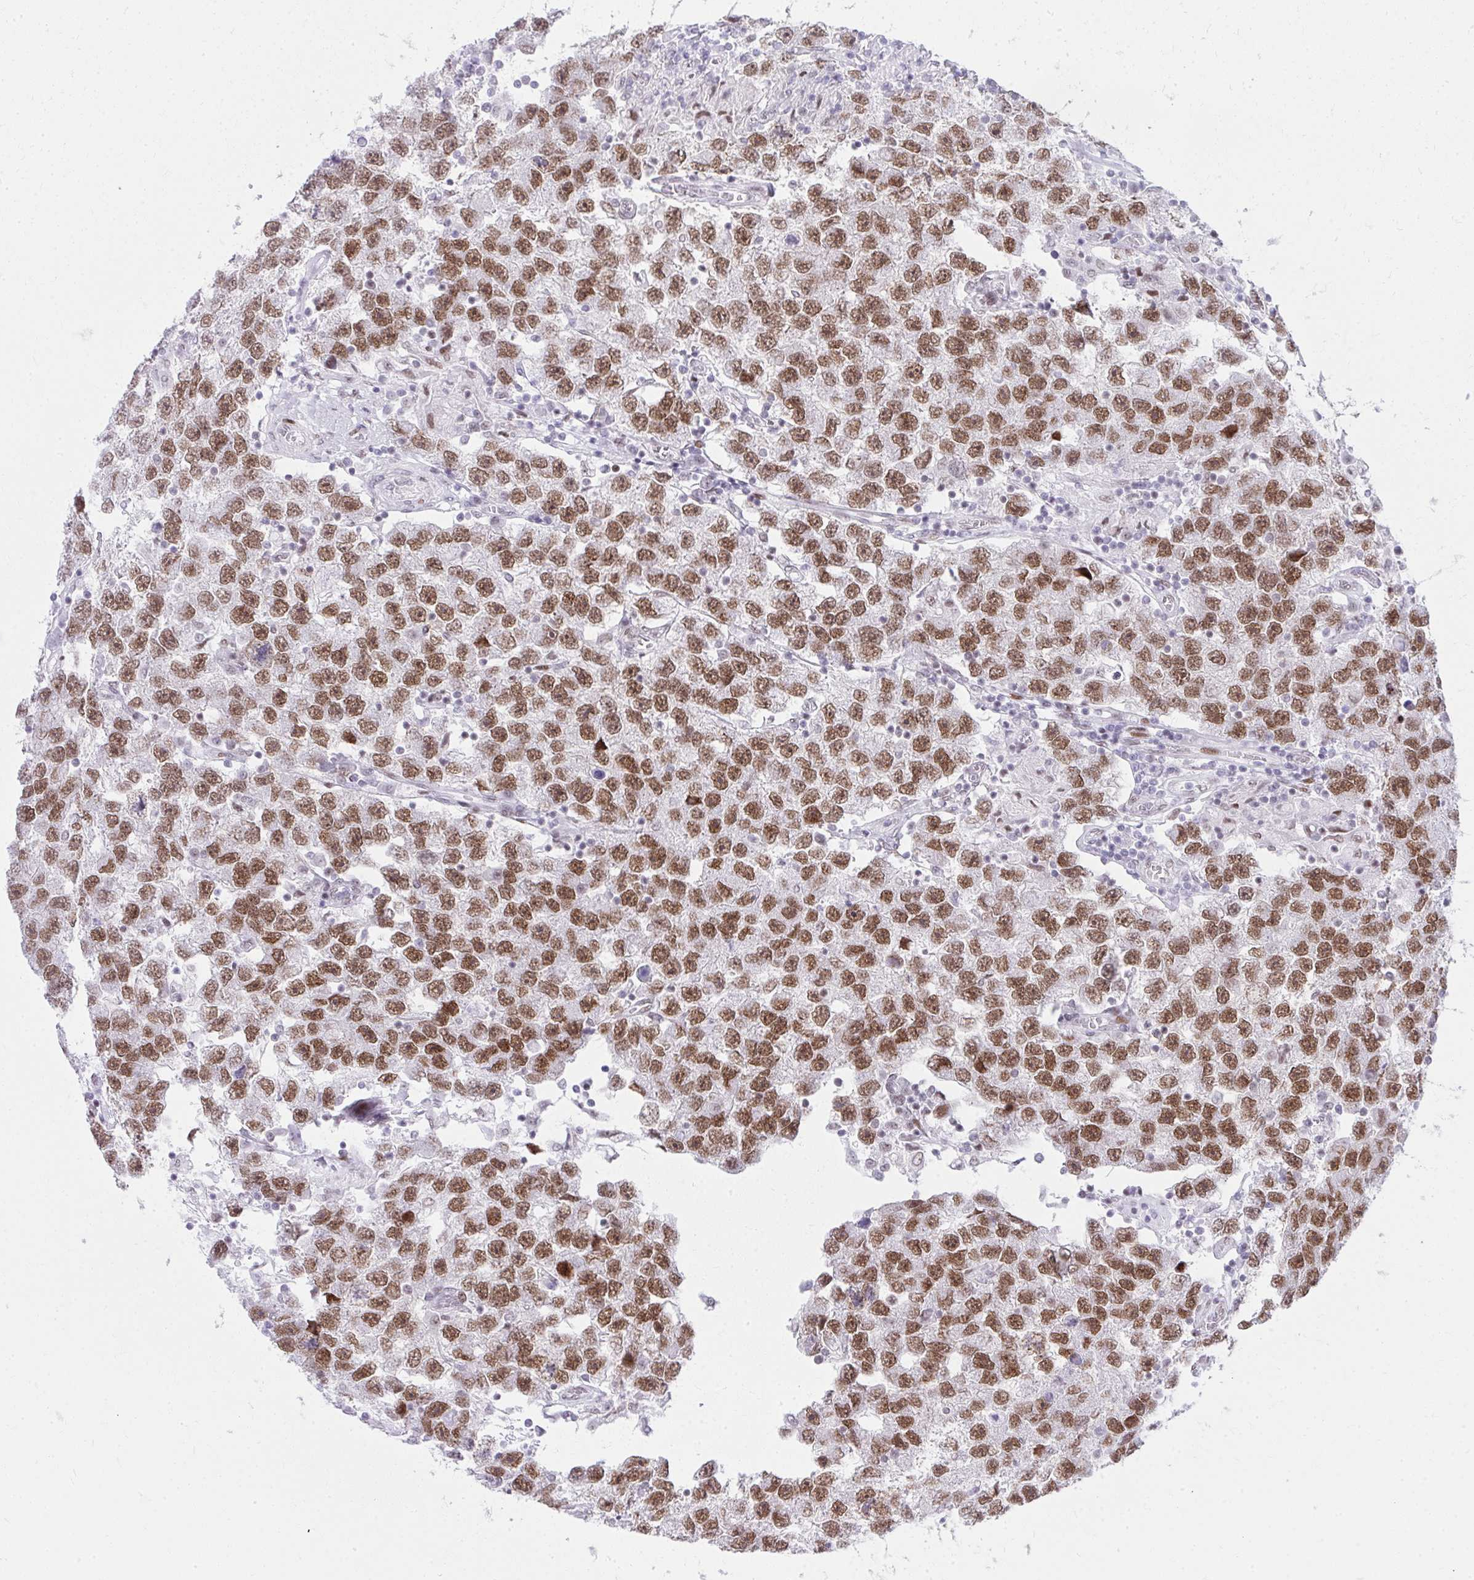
{"staining": {"intensity": "moderate", "quantity": ">75%", "location": "nuclear"}, "tissue": "testis cancer", "cell_type": "Tumor cells", "image_type": "cancer", "snomed": [{"axis": "morphology", "description": "Seminoma, NOS"}, {"axis": "topography", "description": "Testis"}], "caption": "A micrograph of testis cancer (seminoma) stained for a protein demonstrates moderate nuclear brown staining in tumor cells.", "gene": "GLDN", "patient": {"sex": "male", "age": 26}}